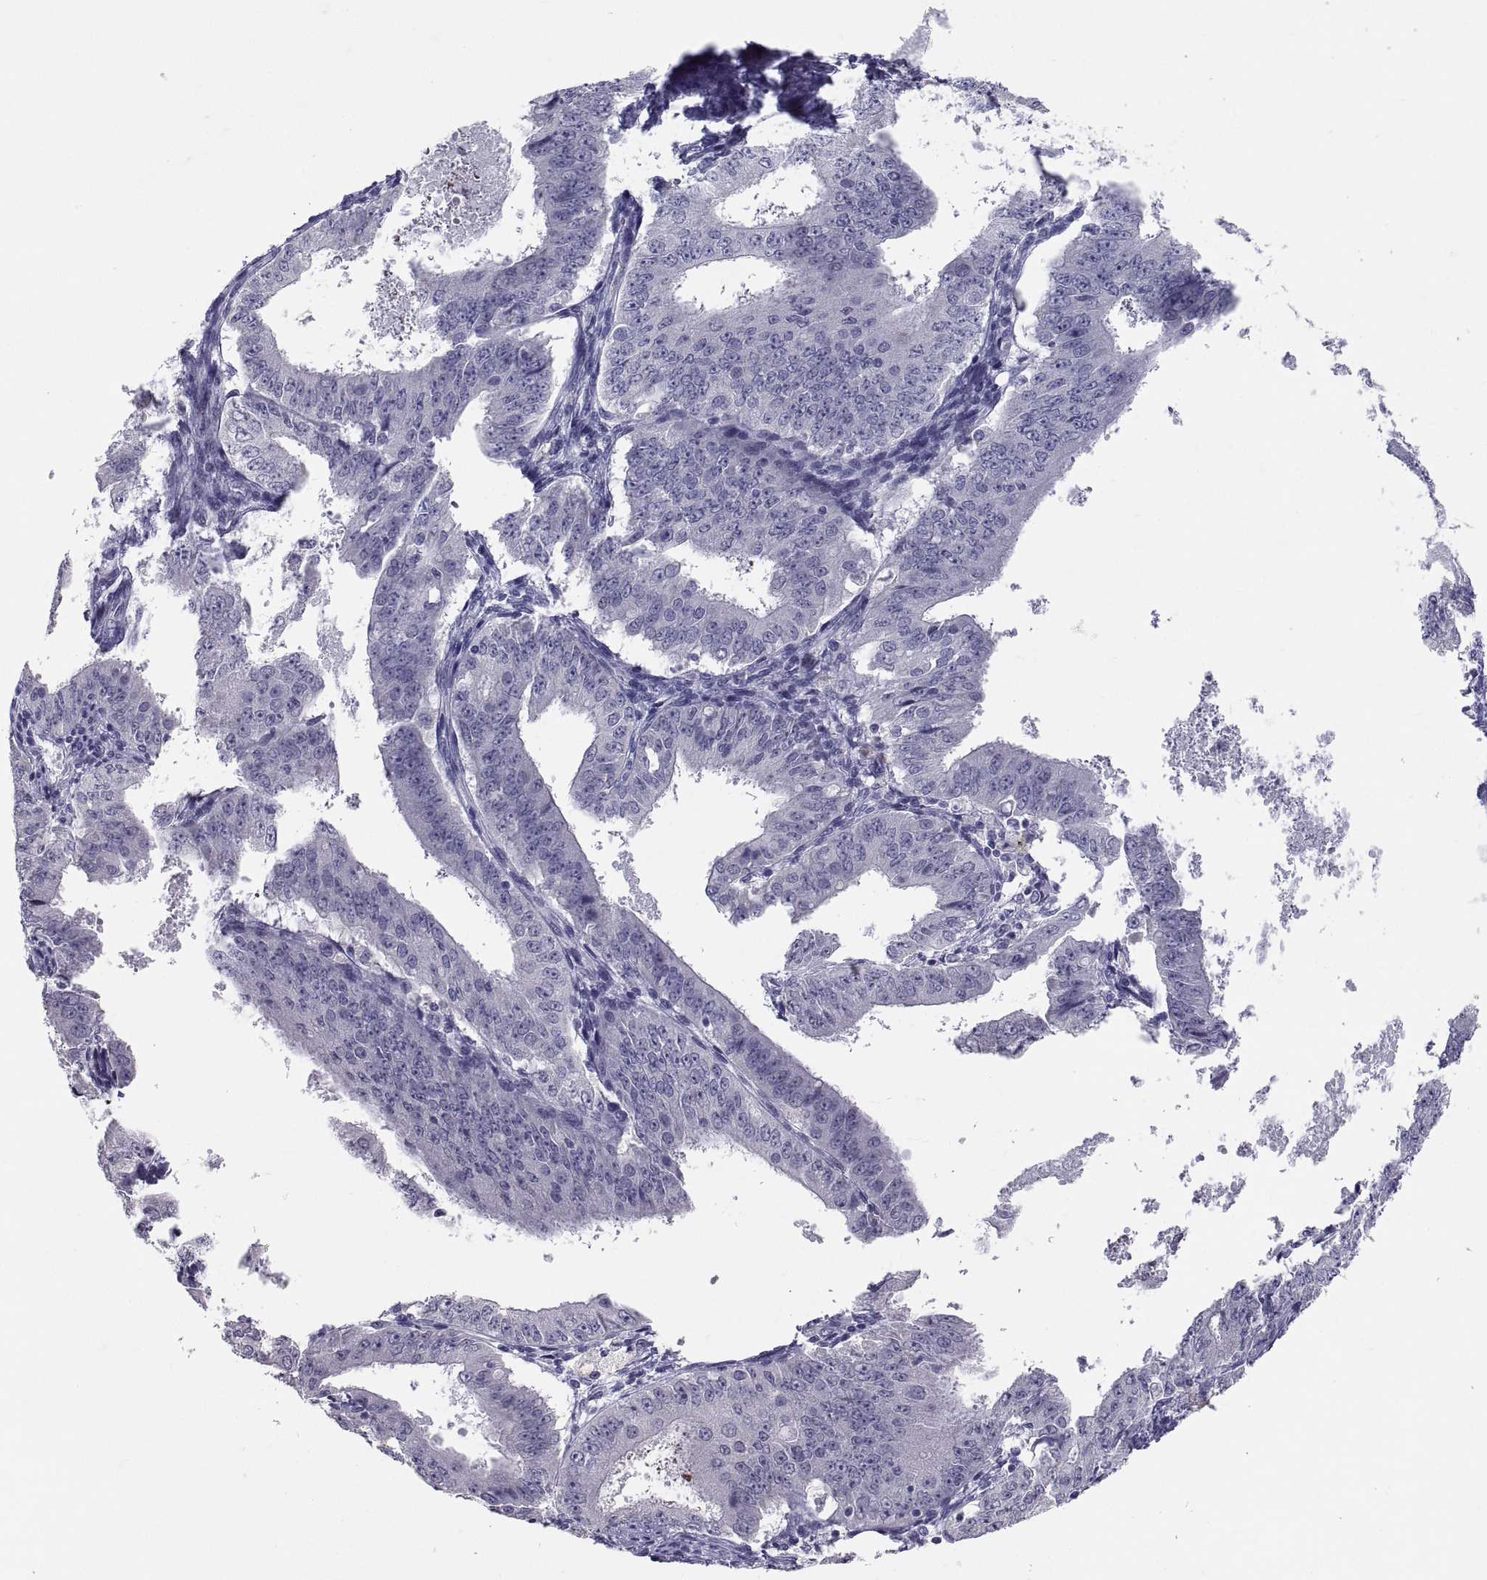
{"staining": {"intensity": "negative", "quantity": "none", "location": "none"}, "tissue": "ovarian cancer", "cell_type": "Tumor cells", "image_type": "cancer", "snomed": [{"axis": "morphology", "description": "Carcinoma, endometroid"}, {"axis": "topography", "description": "Ovary"}], "caption": "Human ovarian endometroid carcinoma stained for a protein using immunohistochemistry exhibits no expression in tumor cells.", "gene": "PTN", "patient": {"sex": "female", "age": 42}}